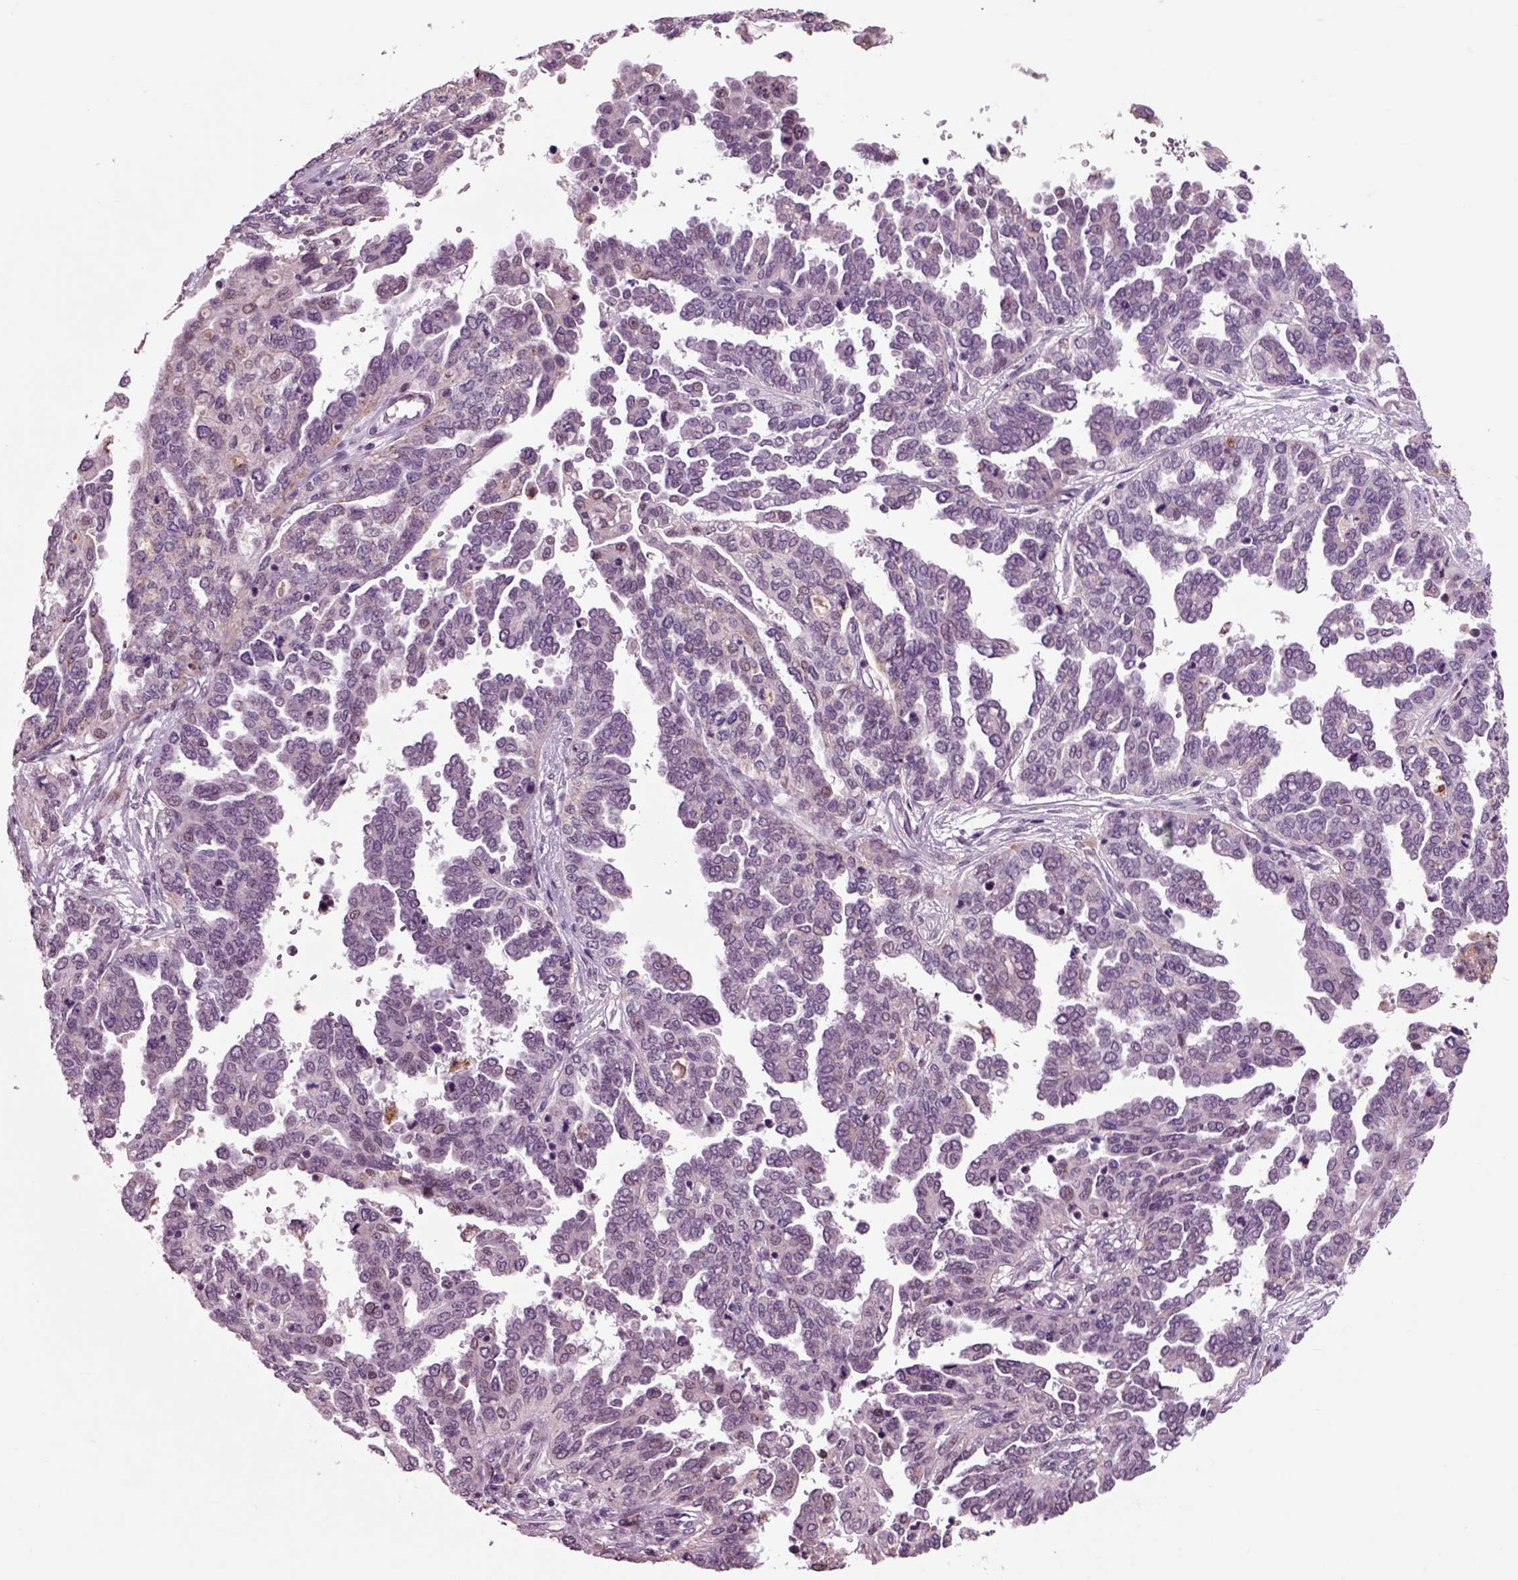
{"staining": {"intensity": "negative", "quantity": "none", "location": "none"}, "tissue": "ovarian cancer", "cell_type": "Tumor cells", "image_type": "cancer", "snomed": [{"axis": "morphology", "description": "Cystadenocarcinoma, serous, NOS"}, {"axis": "topography", "description": "Ovary"}], "caption": "High power microscopy histopathology image of an IHC micrograph of ovarian serous cystadenocarcinoma, revealing no significant staining in tumor cells.", "gene": "CHGB", "patient": {"sex": "female", "age": 53}}